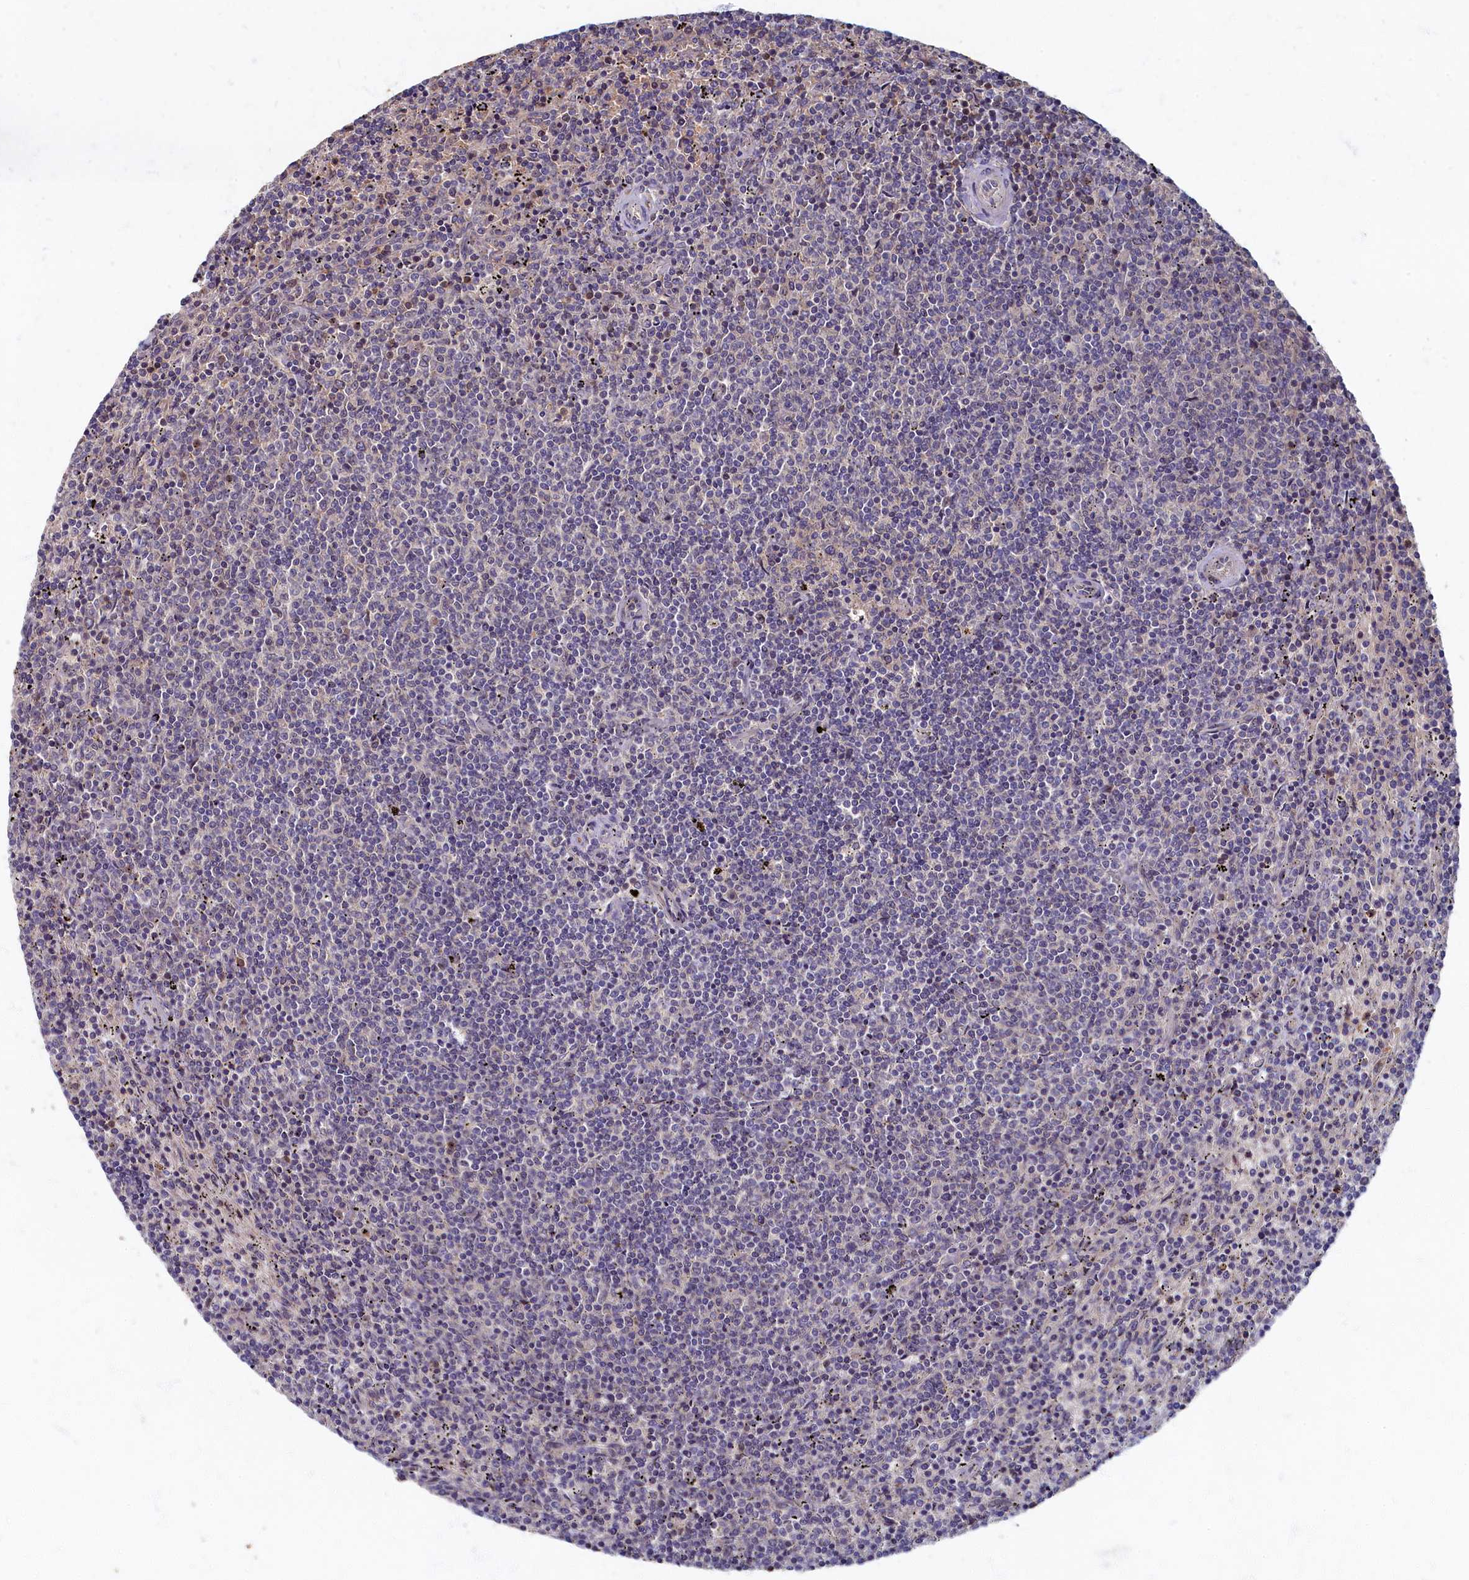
{"staining": {"intensity": "negative", "quantity": "none", "location": "none"}, "tissue": "lymphoma", "cell_type": "Tumor cells", "image_type": "cancer", "snomed": [{"axis": "morphology", "description": "Malignant lymphoma, non-Hodgkin's type, Low grade"}, {"axis": "topography", "description": "Spleen"}], "caption": "Immunohistochemistry (IHC) micrograph of low-grade malignant lymphoma, non-Hodgkin's type stained for a protein (brown), which exhibits no expression in tumor cells.", "gene": "HUNK", "patient": {"sex": "female", "age": 50}}